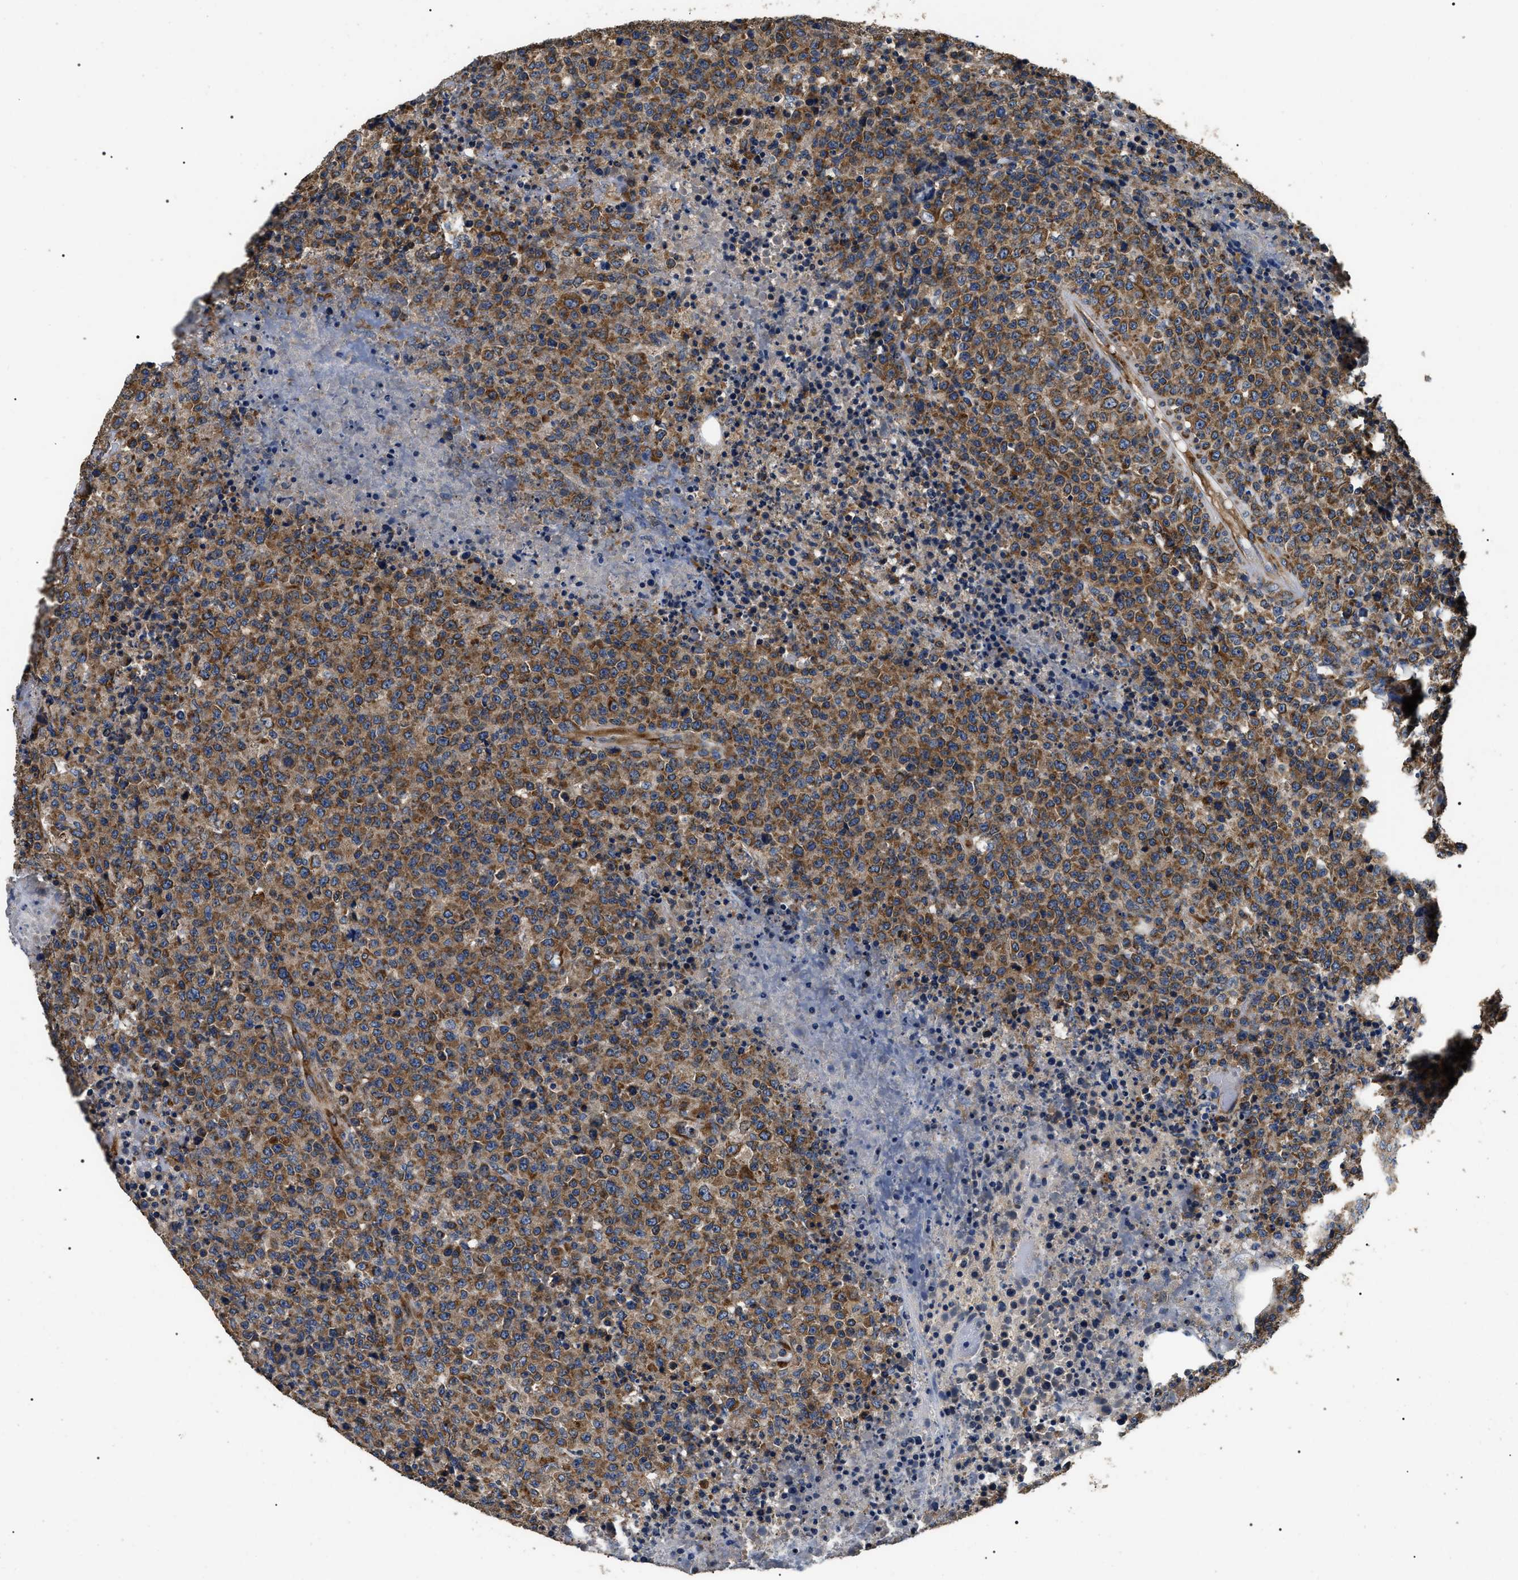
{"staining": {"intensity": "moderate", "quantity": ">75%", "location": "cytoplasmic/membranous"}, "tissue": "lymphoma", "cell_type": "Tumor cells", "image_type": "cancer", "snomed": [{"axis": "morphology", "description": "Malignant lymphoma, non-Hodgkin's type, High grade"}, {"axis": "topography", "description": "Lymph node"}], "caption": "IHC (DAB (3,3'-diaminobenzidine)) staining of human high-grade malignant lymphoma, non-Hodgkin's type reveals moderate cytoplasmic/membranous protein expression in about >75% of tumor cells.", "gene": "KTN1", "patient": {"sex": "male", "age": 13}}